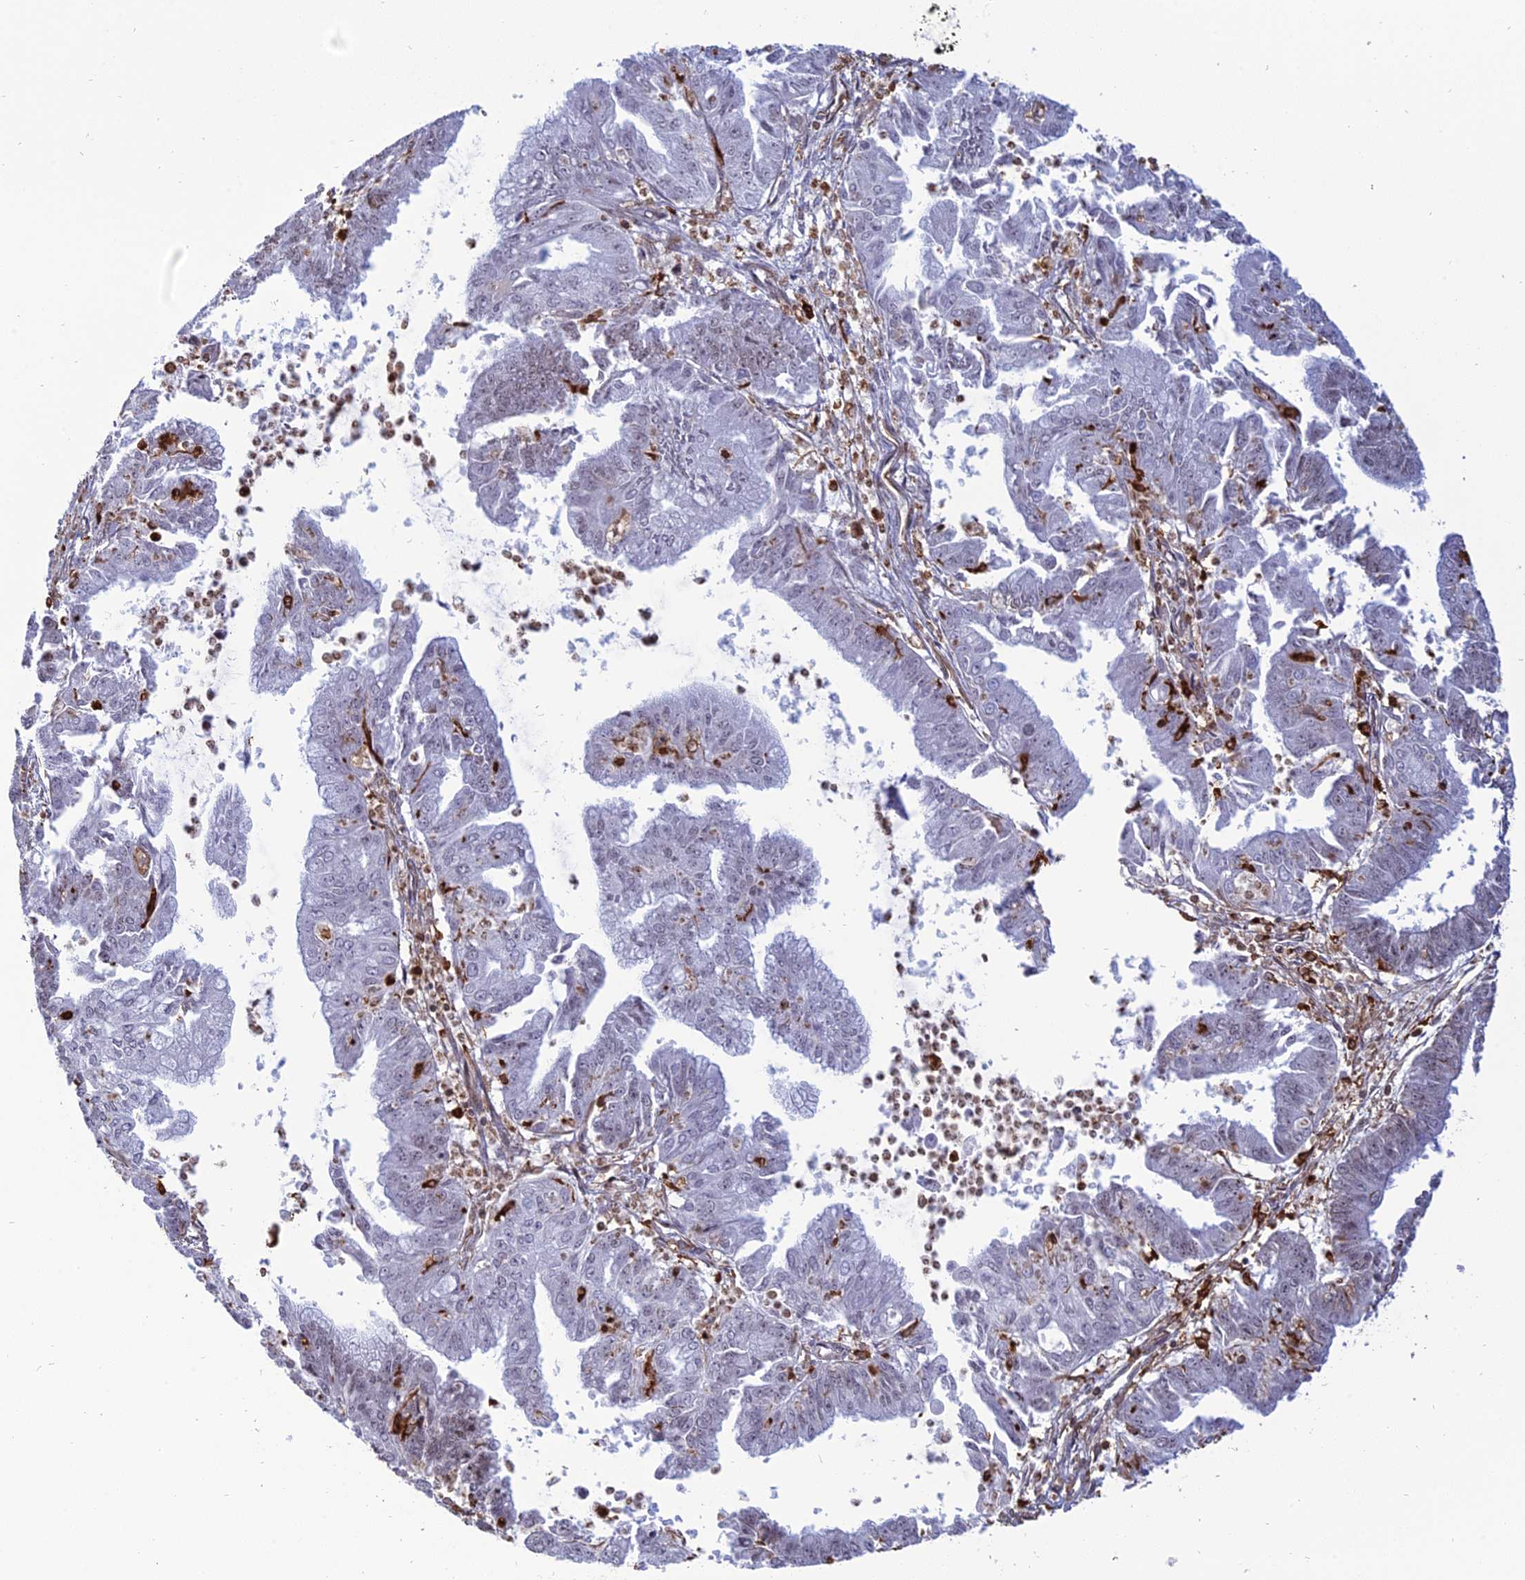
{"staining": {"intensity": "negative", "quantity": "none", "location": "none"}, "tissue": "endometrial cancer", "cell_type": "Tumor cells", "image_type": "cancer", "snomed": [{"axis": "morphology", "description": "Adenocarcinoma, NOS"}, {"axis": "topography", "description": "Endometrium"}], "caption": "Micrograph shows no protein positivity in tumor cells of endometrial cancer (adenocarcinoma) tissue.", "gene": "APOBR", "patient": {"sex": "female", "age": 73}}